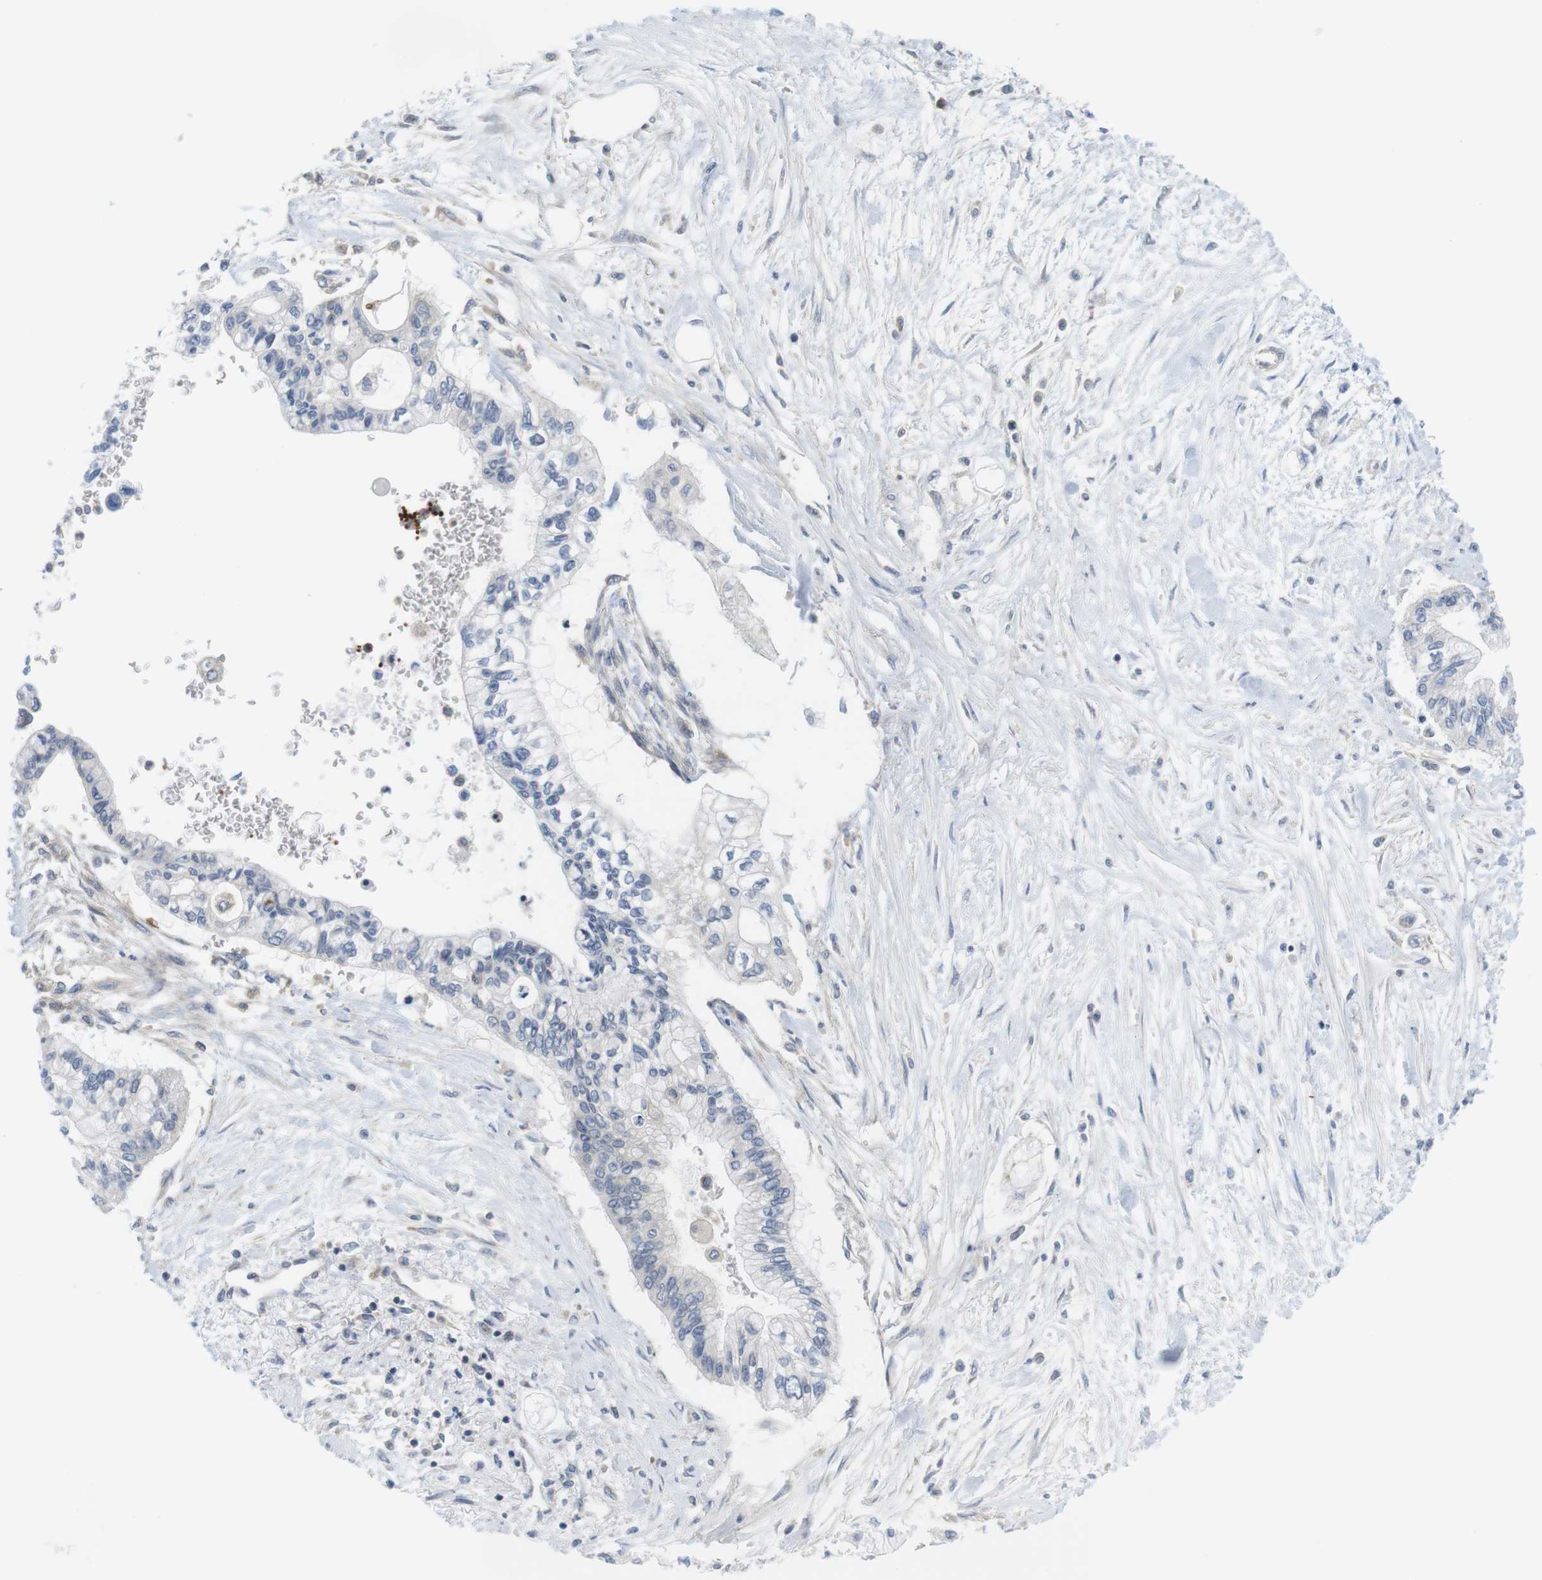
{"staining": {"intensity": "negative", "quantity": "none", "location": "none"}, "tissue": "pancreatic cancer", "cell_type": "Tumor cells", "image_type": "cancer", "snomed": [{"axis": "morphology", "description": "Adenocarcinoma, NOS"}, {"axis": "topography", "description": "Pancreas"}], "caption": "IHC of pancreatic adenocarcinoma shows no positivity in tumor cells.", "gene": "HERPUD2", "patient": {"sex": "female", "age": 77}}